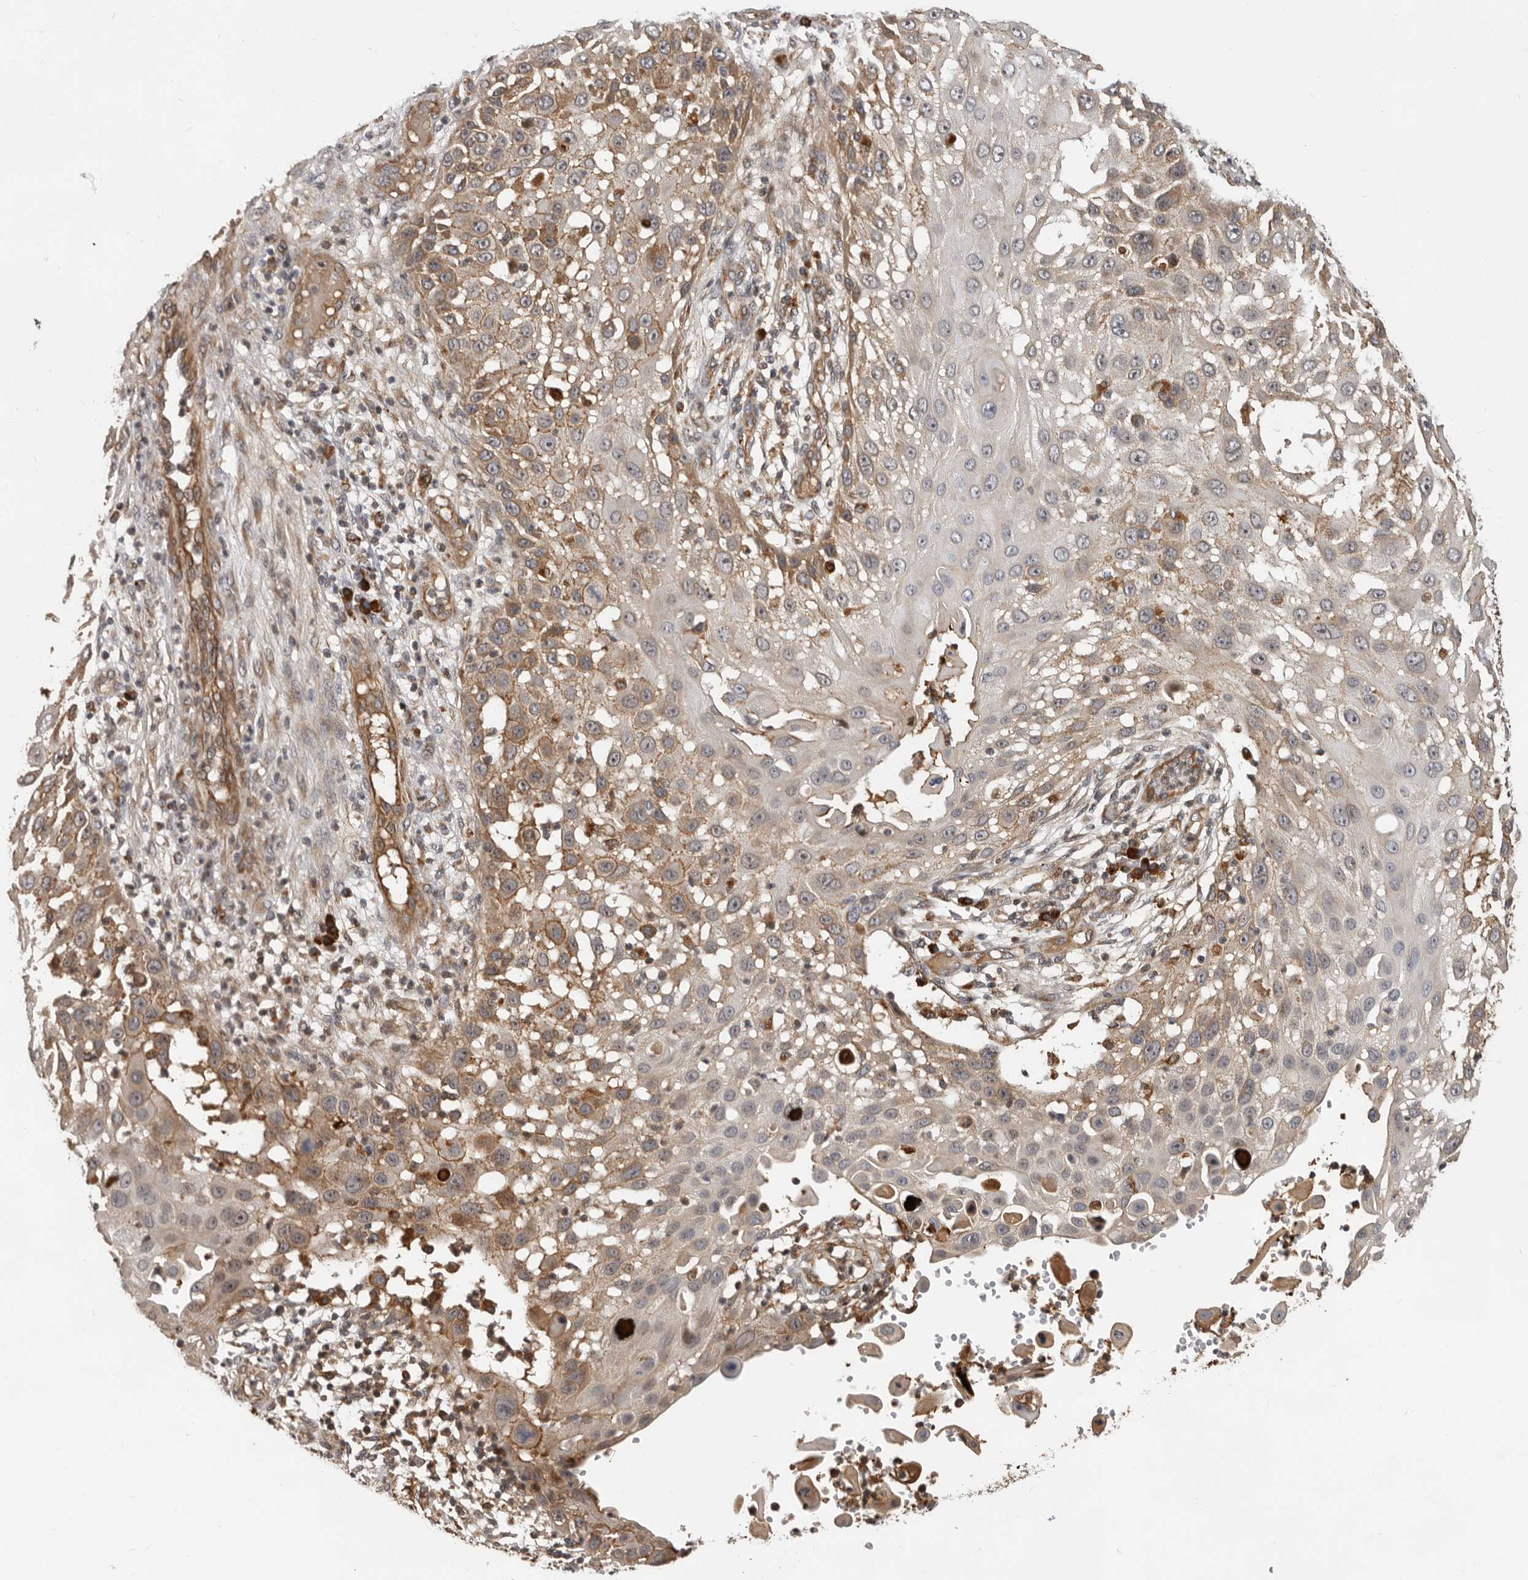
{"staining": {"intensity": "moderate", "quantity": "25%-75%", "location": "cytoplasmic/membranous"}, "tissue": "skin cancer", "cell_type": "Tumor cells", "image_type": "cancer", "snomed": [{"axis": "morphology", "description": "Squamous cell carcinoma, NOS"}, {"axis": "topography", "description": "Skin"}], "caption": "The image shows staining of squamous cell carcinoma (skin), revealing moderate cytoplasmic/membranous protein expression (brown color) within tumor cells.", "gene": "RNF157", "patient": {"sex": "female", "age": 44}}